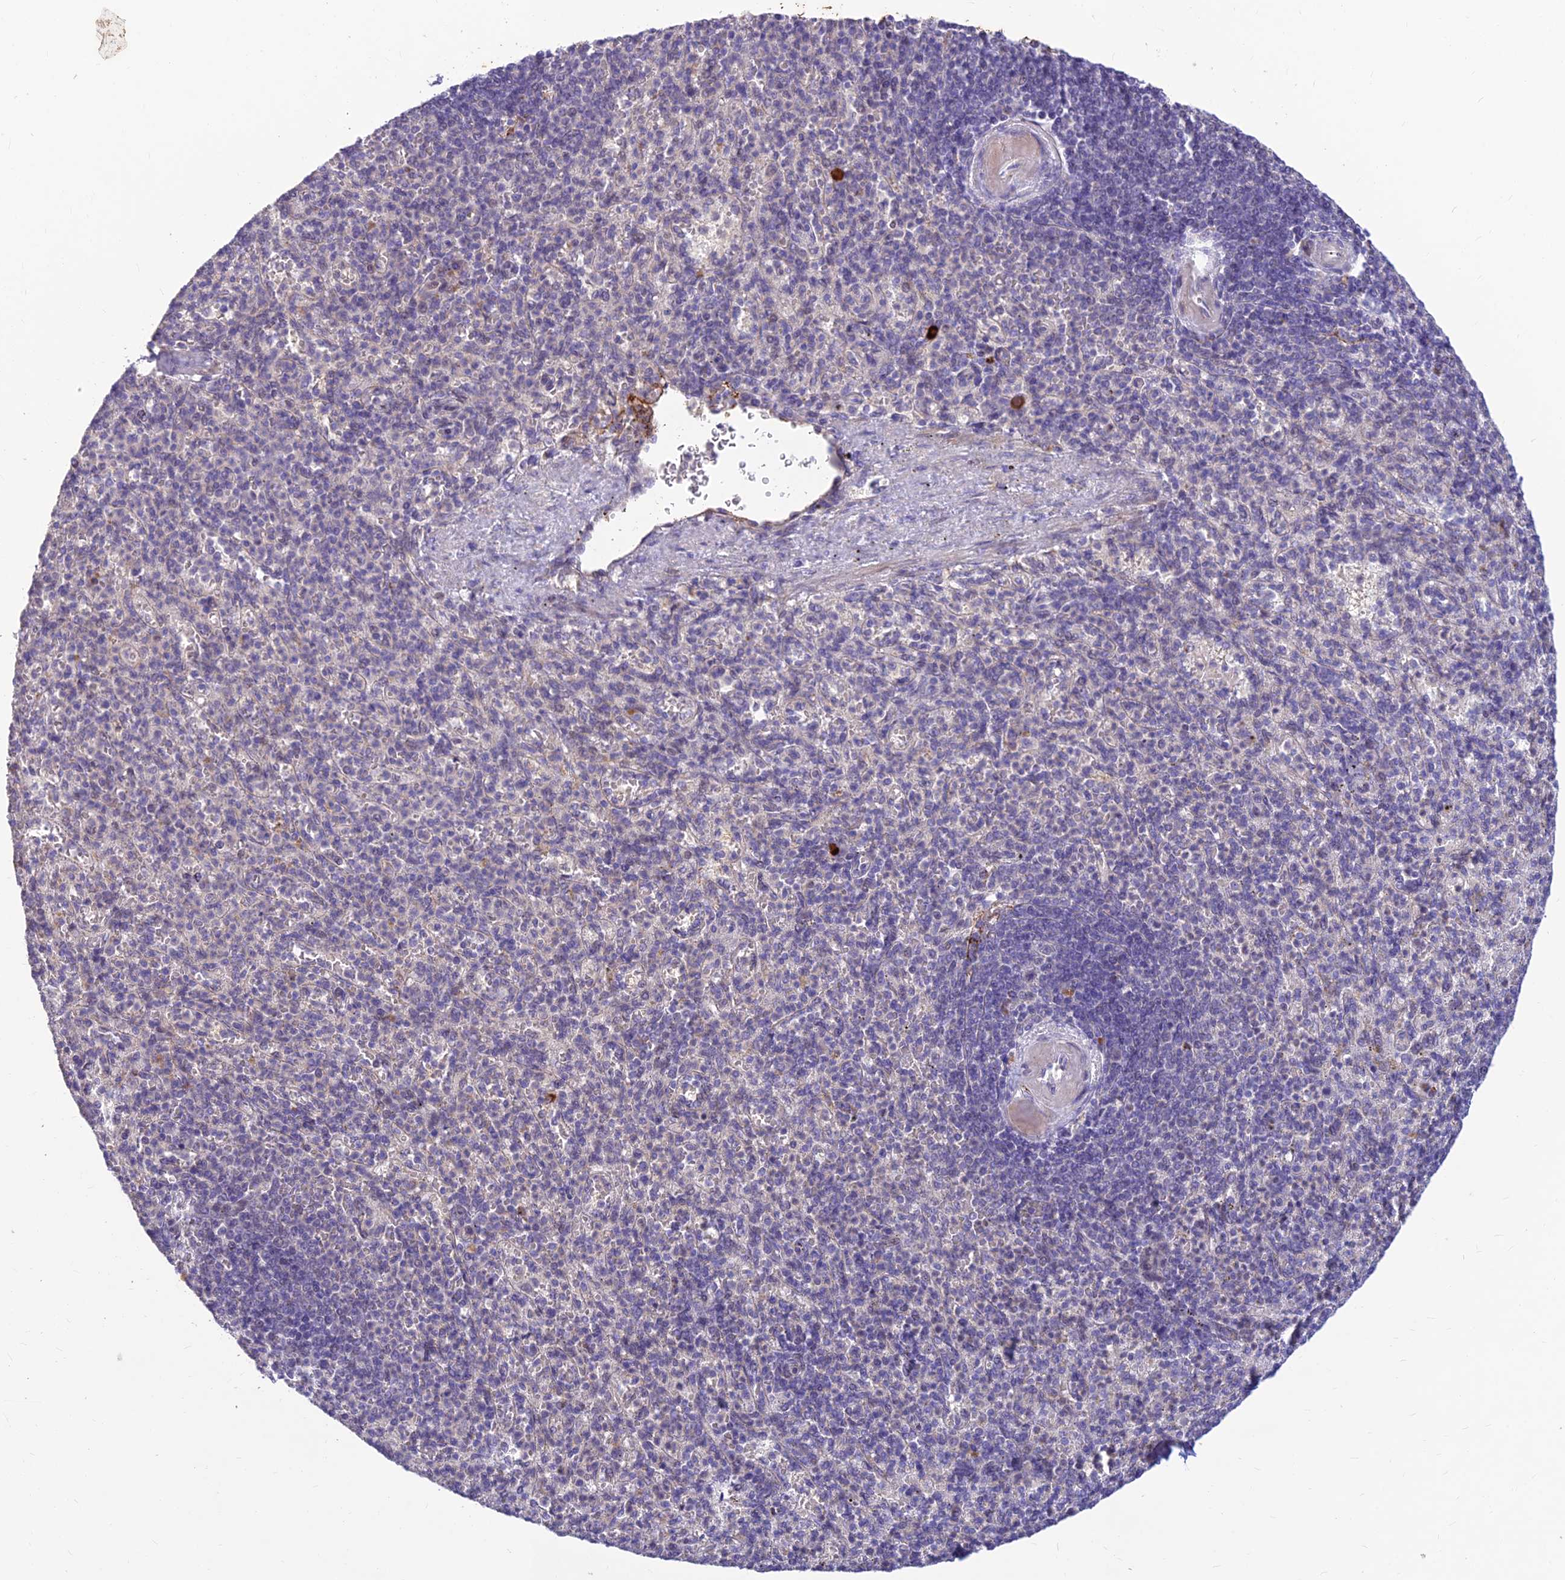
{"staining": {"intensity": "negative", "quantity": "none", "location": "none"}, "tissue": "spleen", "cell_type": "Cells in red pulp", "image_type": "normal", "snomed": [{"axis": "morphology", "description": "Normal tissue, NOS"}, {"axis": "topography", "description": "Spleen"}], "caption": "Immunohistochemical staining of benign human spleen displays no significant positivity in cells in red pulp.", "gene": "ASPDH", "patient": {"sex": "female", "age": 74}}